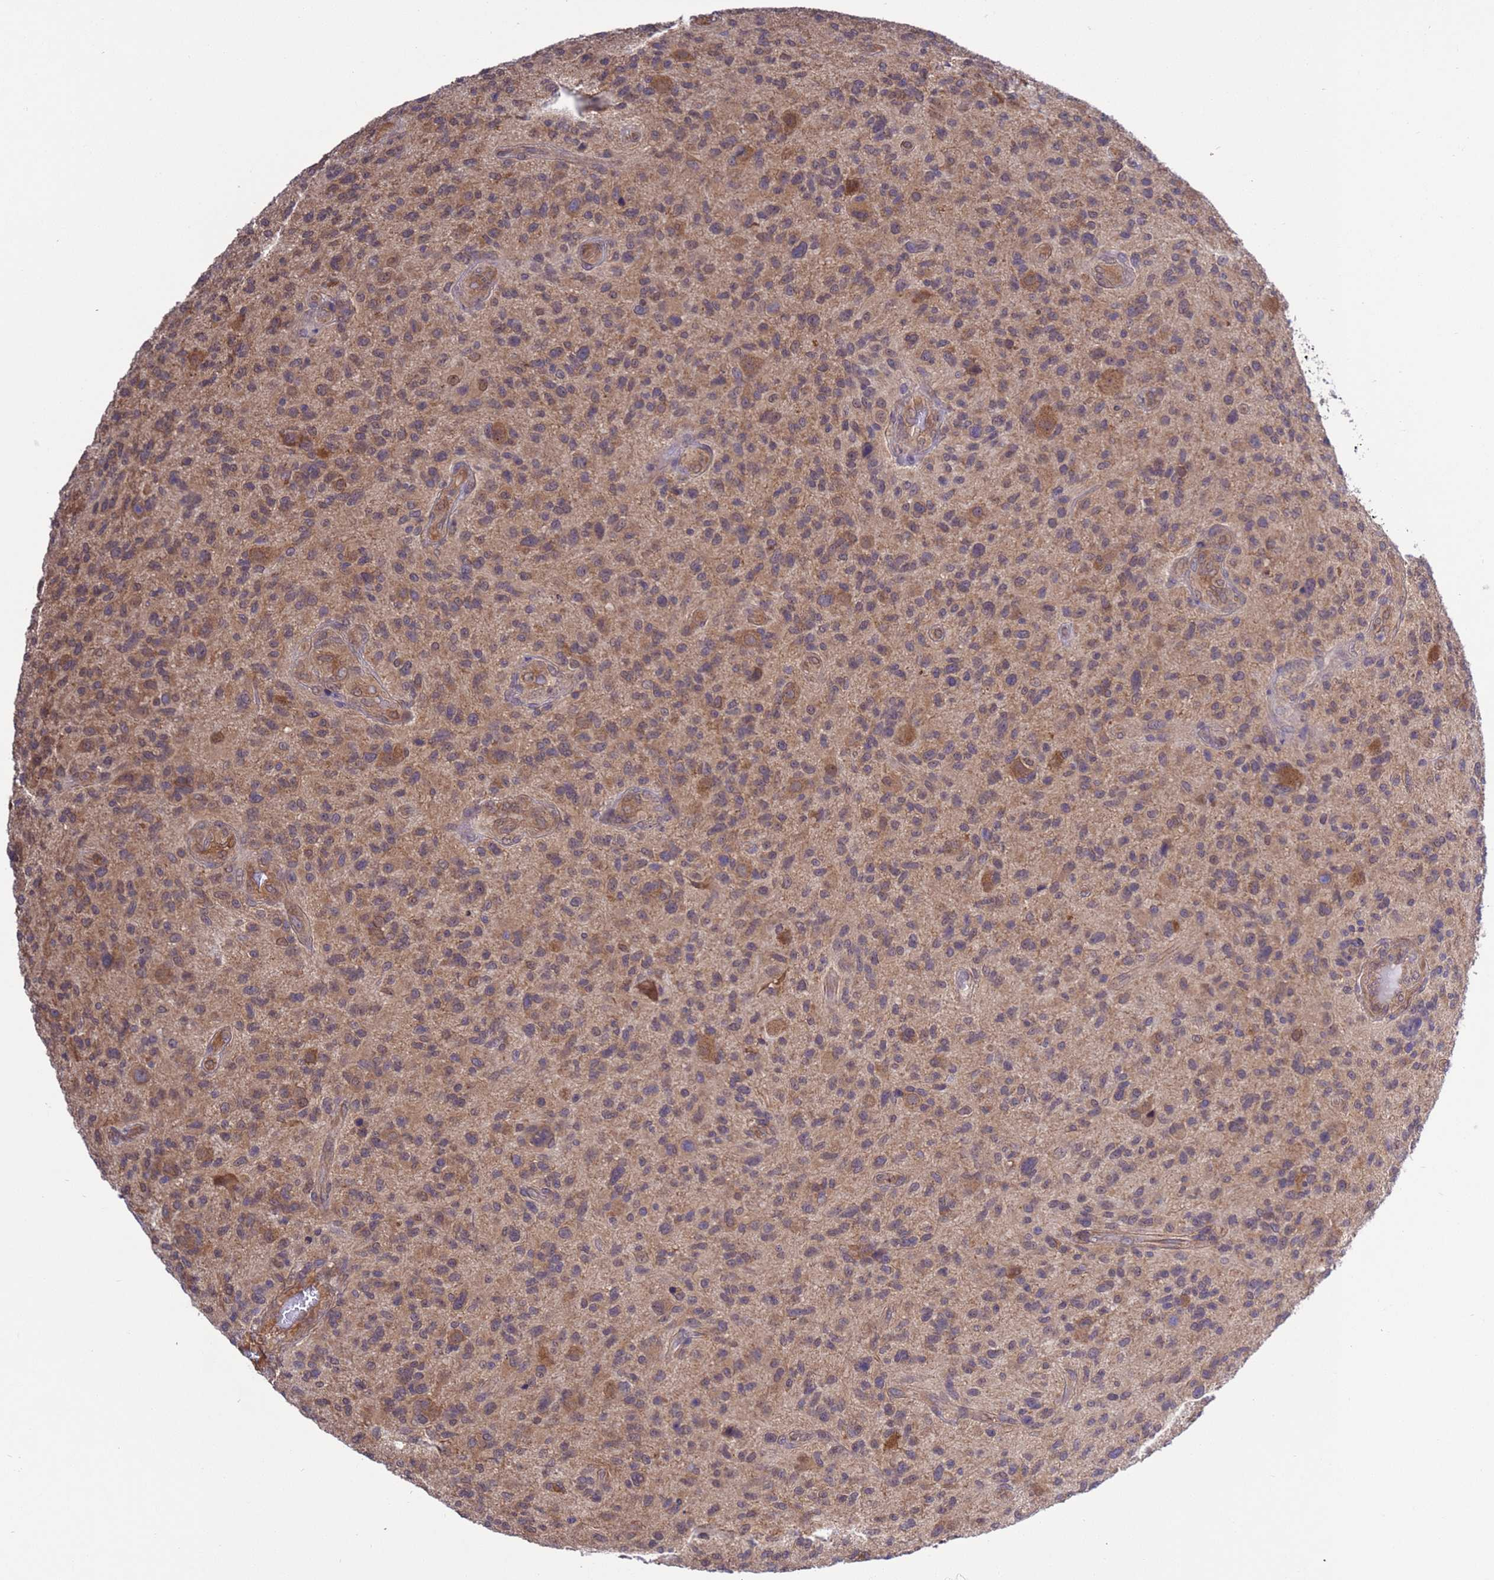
{"staining": {"intensity": "moderate", "quantity": ">75%", "location": "cytoplasmic/membranous"}, "tissue": "glioma", "cell_type": "Tumor cells", "image_type": "cancer", "snomed": [{"axis": "morphology", "description": "Glioma, malignant, High grade"}, {"axis": "topography", "description": "Brain"}], "caption": "Glioma was stained to show a protein in brown. There is medium levels of moderate cytoplasmic/membranous positivity in about >75% of tumor cells. The protein is shown in brown color, while the nuclei are stained blue.", "gene": "ZFP69B", "patient": {"sex": "male", "age": 47}}